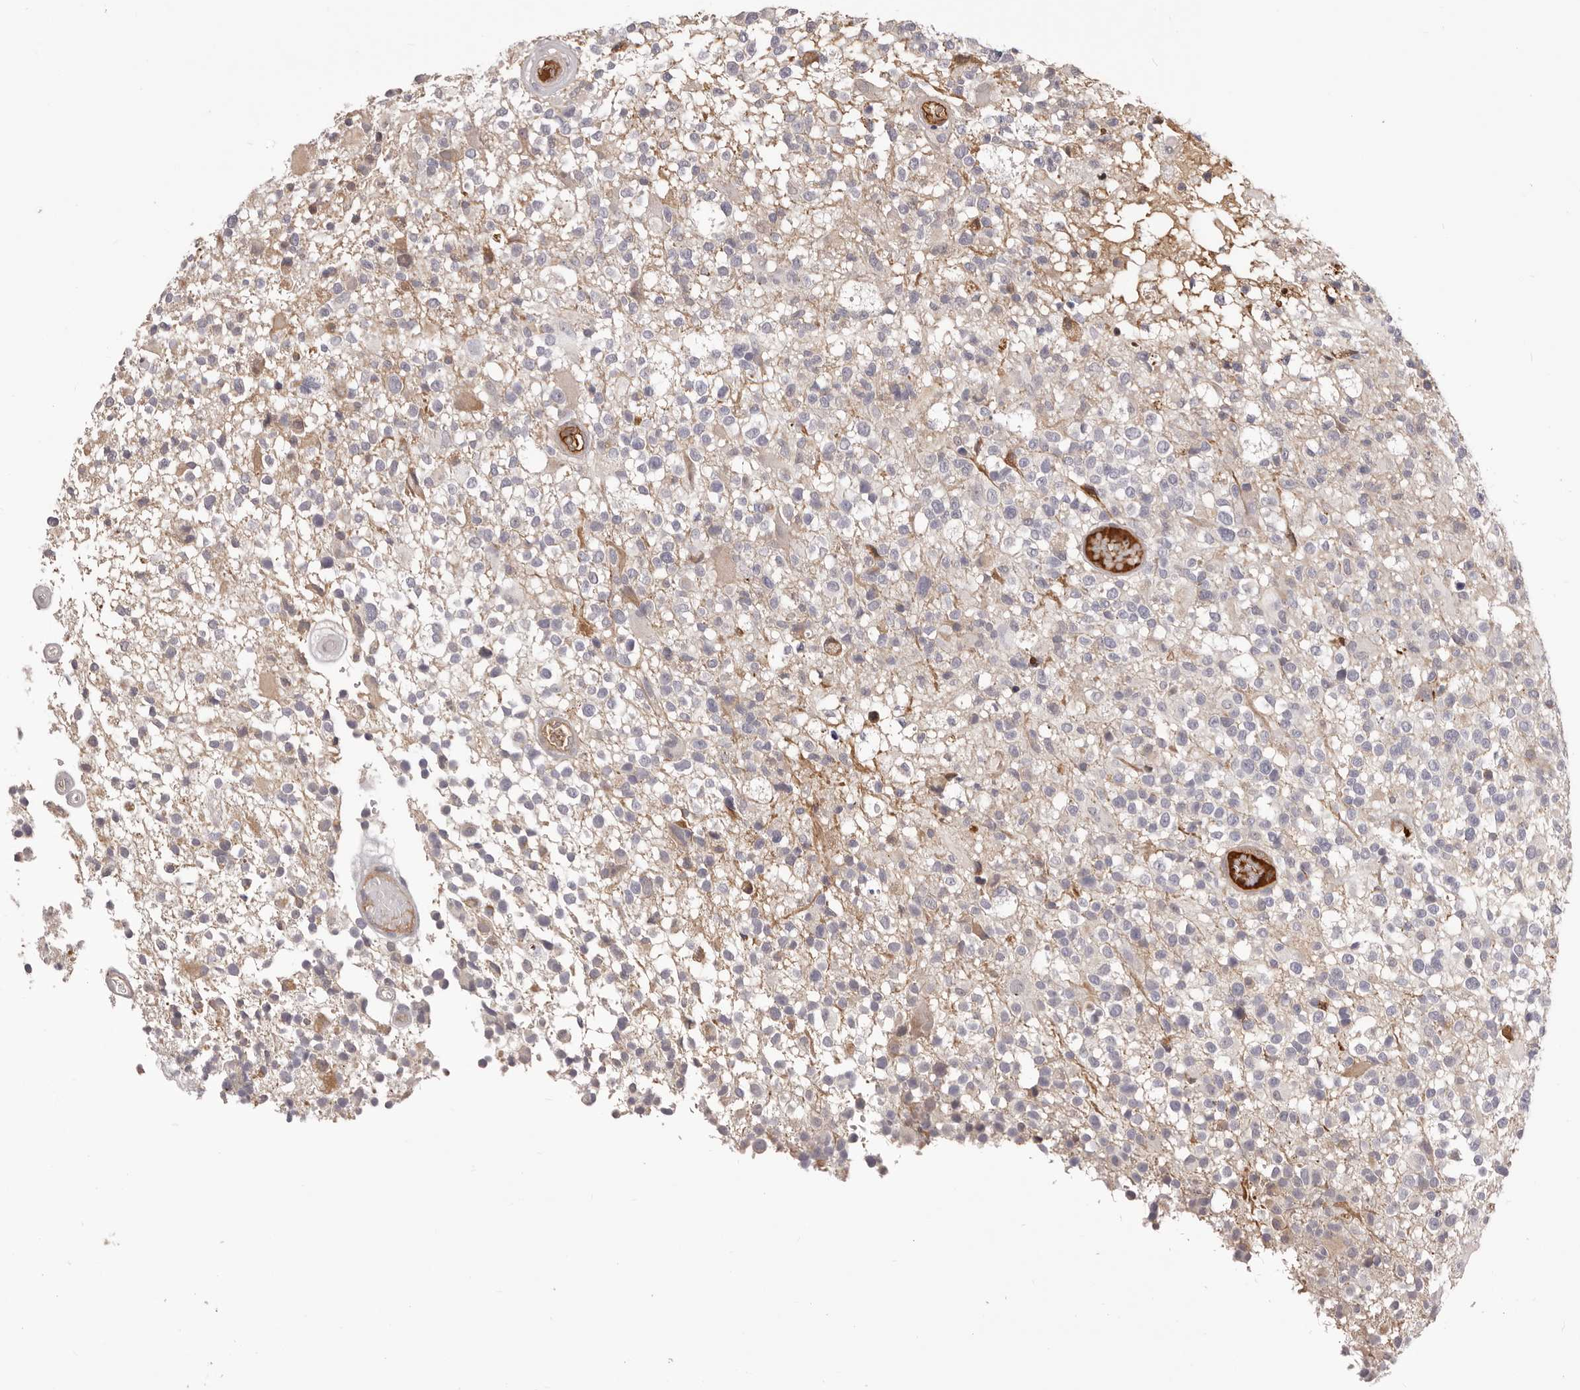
{"staining": {"intensity": "negative", "quantity": "none", "location": "none"}, "tissue": "glioma", "cell_type": "Tumor cells", "image_type": "cancer", "snomed": [{"axis": "morphology", "description": "Glioma, malignant, High grade"}, {"axis": "morphology", "description": "Glioblastoma, NOS"}, {"axis": "topography", "description": "Brain"}], "caption": "This histopathology image is of malignant glioma (high-grade) stained with immunohistochemistry to label a protein in brown with the nuclei are counter-stained blue. There is no positivity in tumor cells.", "gene": "OTUD3", "patient": {"sex": "male", "age": 60}}